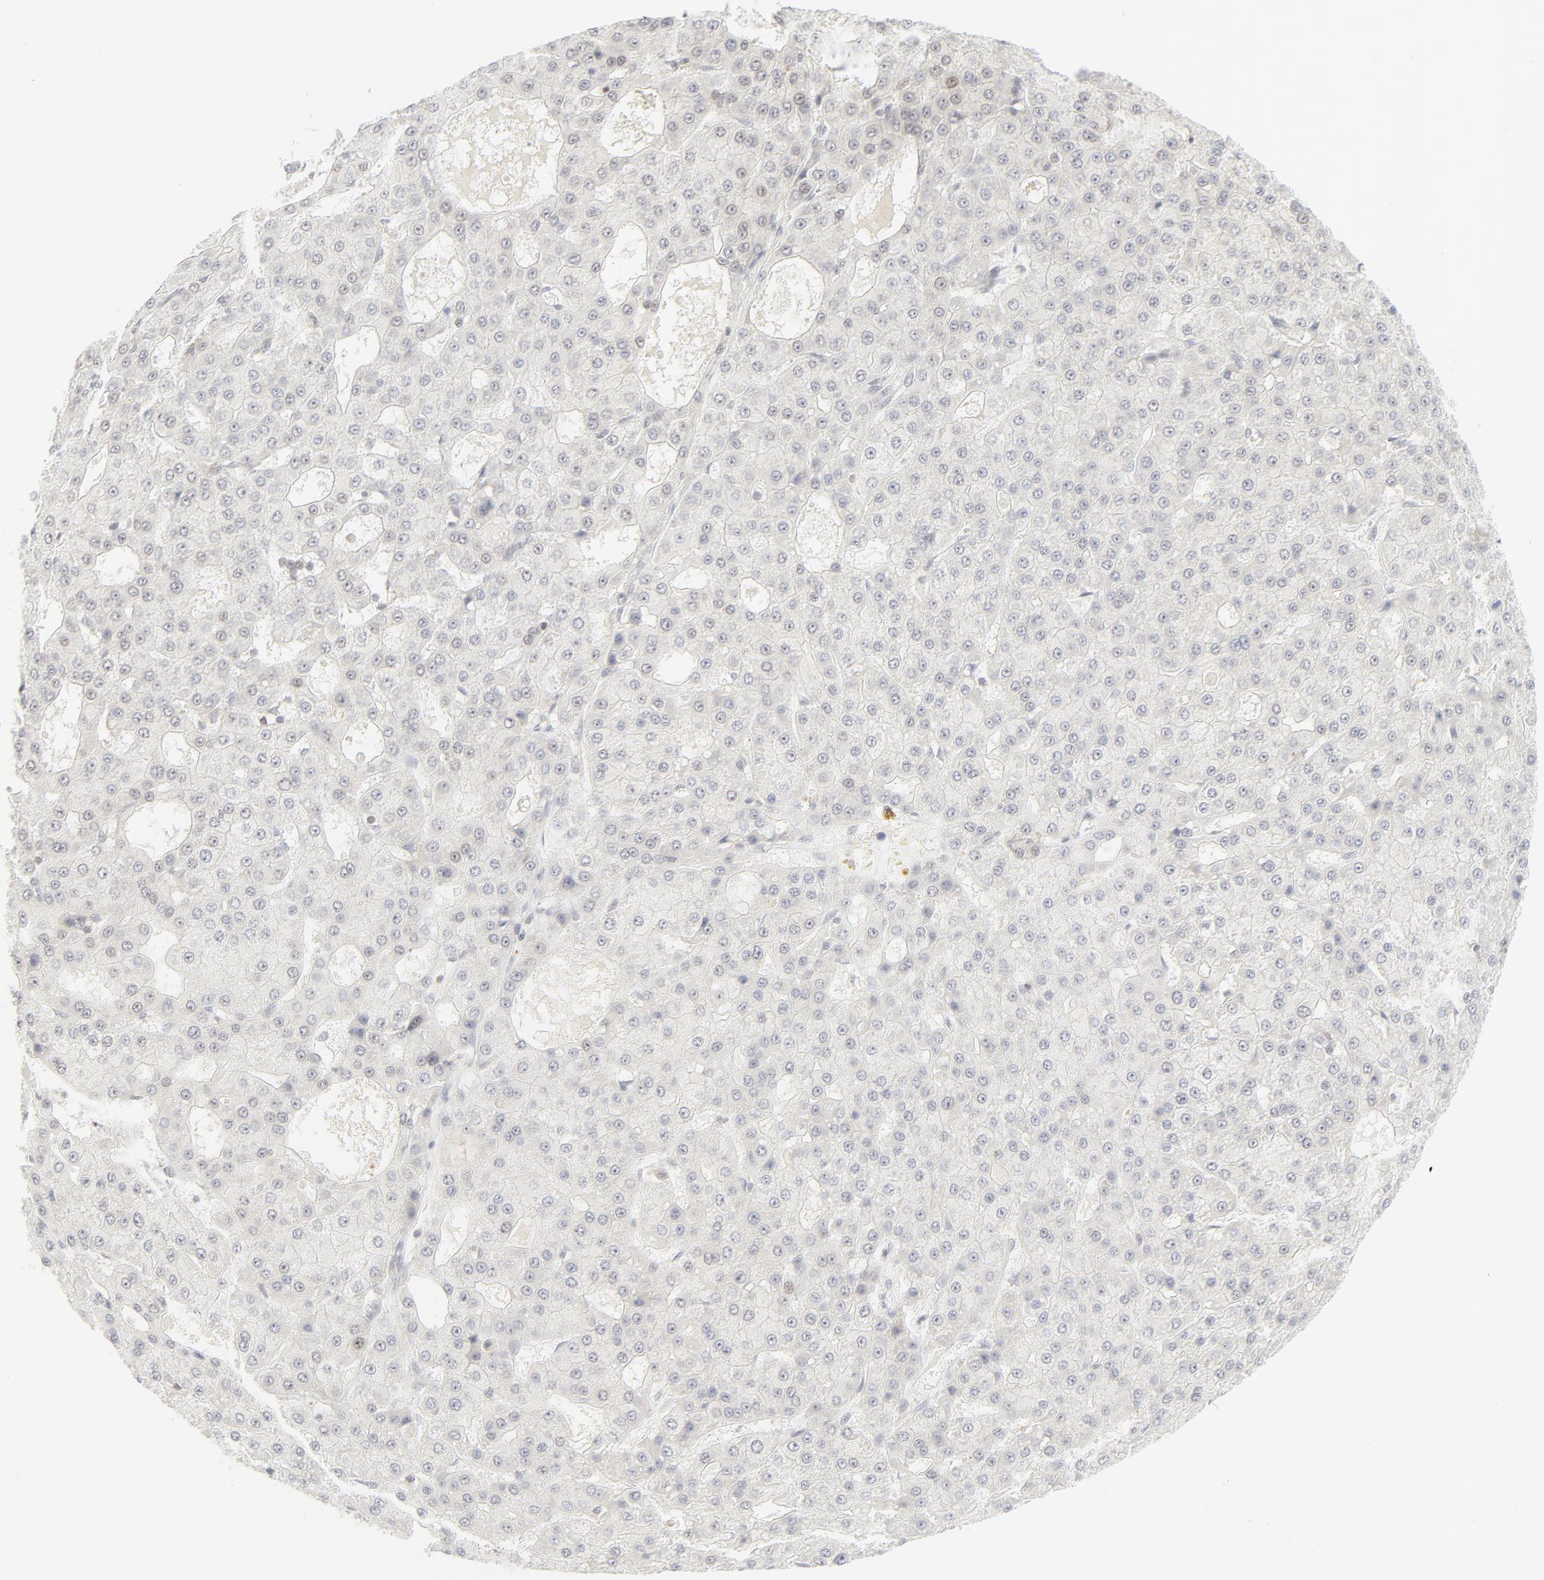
{"staining": {"intensity": "negative", "quantity": "none", "location": "none"}, "tissue": "liver cancer", "cell_type": "Tumor cells", "image_type": "cancer", "snomed": [{"axis": "morphology", "description": "Carcinoma, Hepatocellular, NOS"}, {"axis": "topography", "description": "Liver"}], "caption": "The histopathology image reveals no staining of tumor cells in liver cancer. Nuclei are stained in blue.", "gene": "PRKCB", "patient": {"sex": "male", "age": 47}}